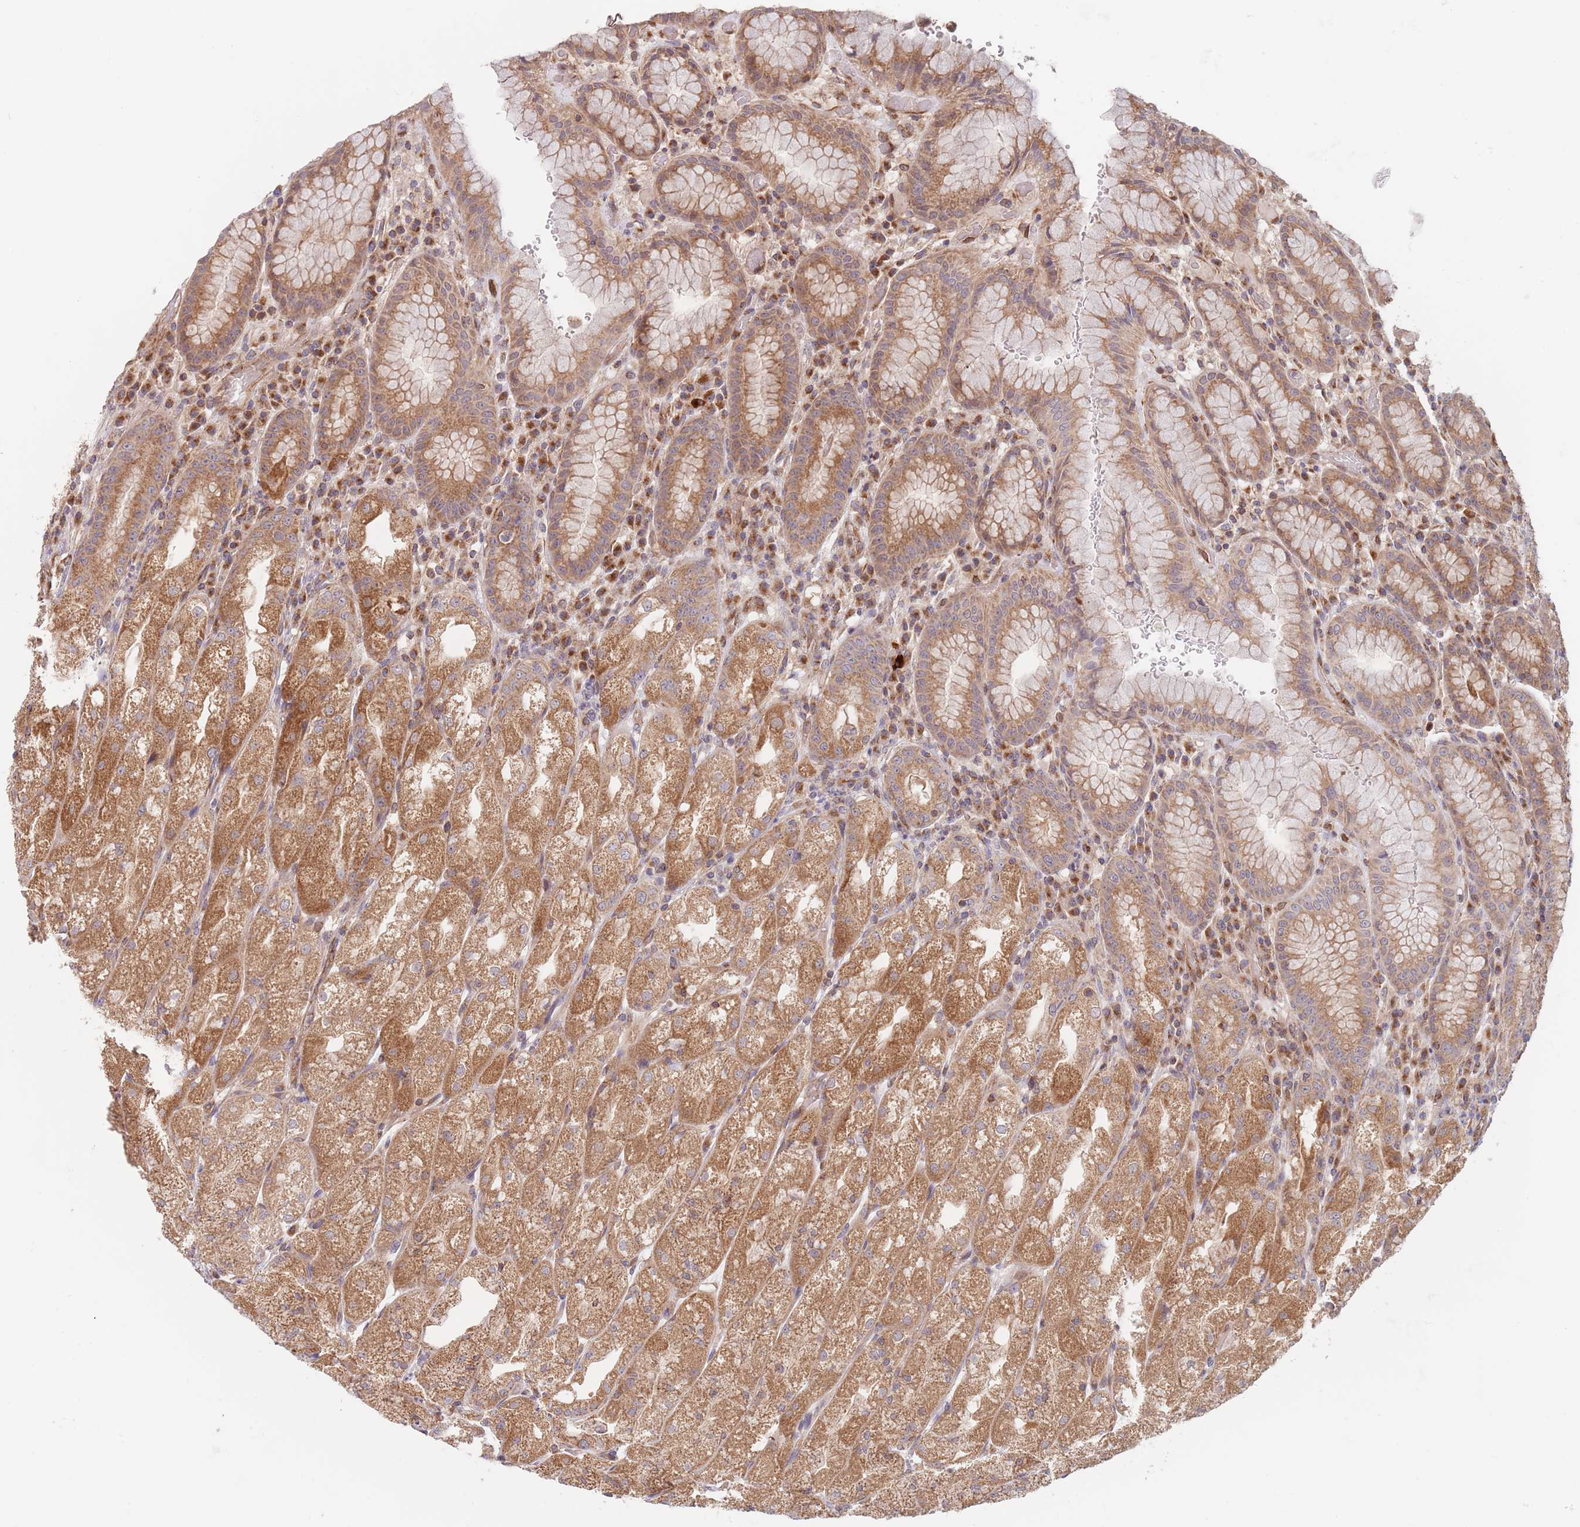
{"staining": {"intensity": "moderate", "quantity": ">75%", "location": "cytoplasmic/membranous"}, "tissue": "stomach", "cell_type": "Glandular cells", "image_type": "normal", "snomed": [{"axis": "morphology", "description": "Normal tissue, NOS"}, {"axis": "topography", "description": "Stomach, upper"}], "caption": "High-magnification brightfield microscopy of benign stomach stained with DAB (3,3'-diaminobenzidine) (brown) and counterstained with hematoxylin (blue). glandular cells exhibit moderate cytoplasmic/membranous positivity is identified in about>75% of cells. The staining was performed using DAB, with brown indicating positive protein expression. Nuclei are stained blue with hematoxylin.", "gene": "GUK1", "patient": {"sex": "male", "age": 52}}